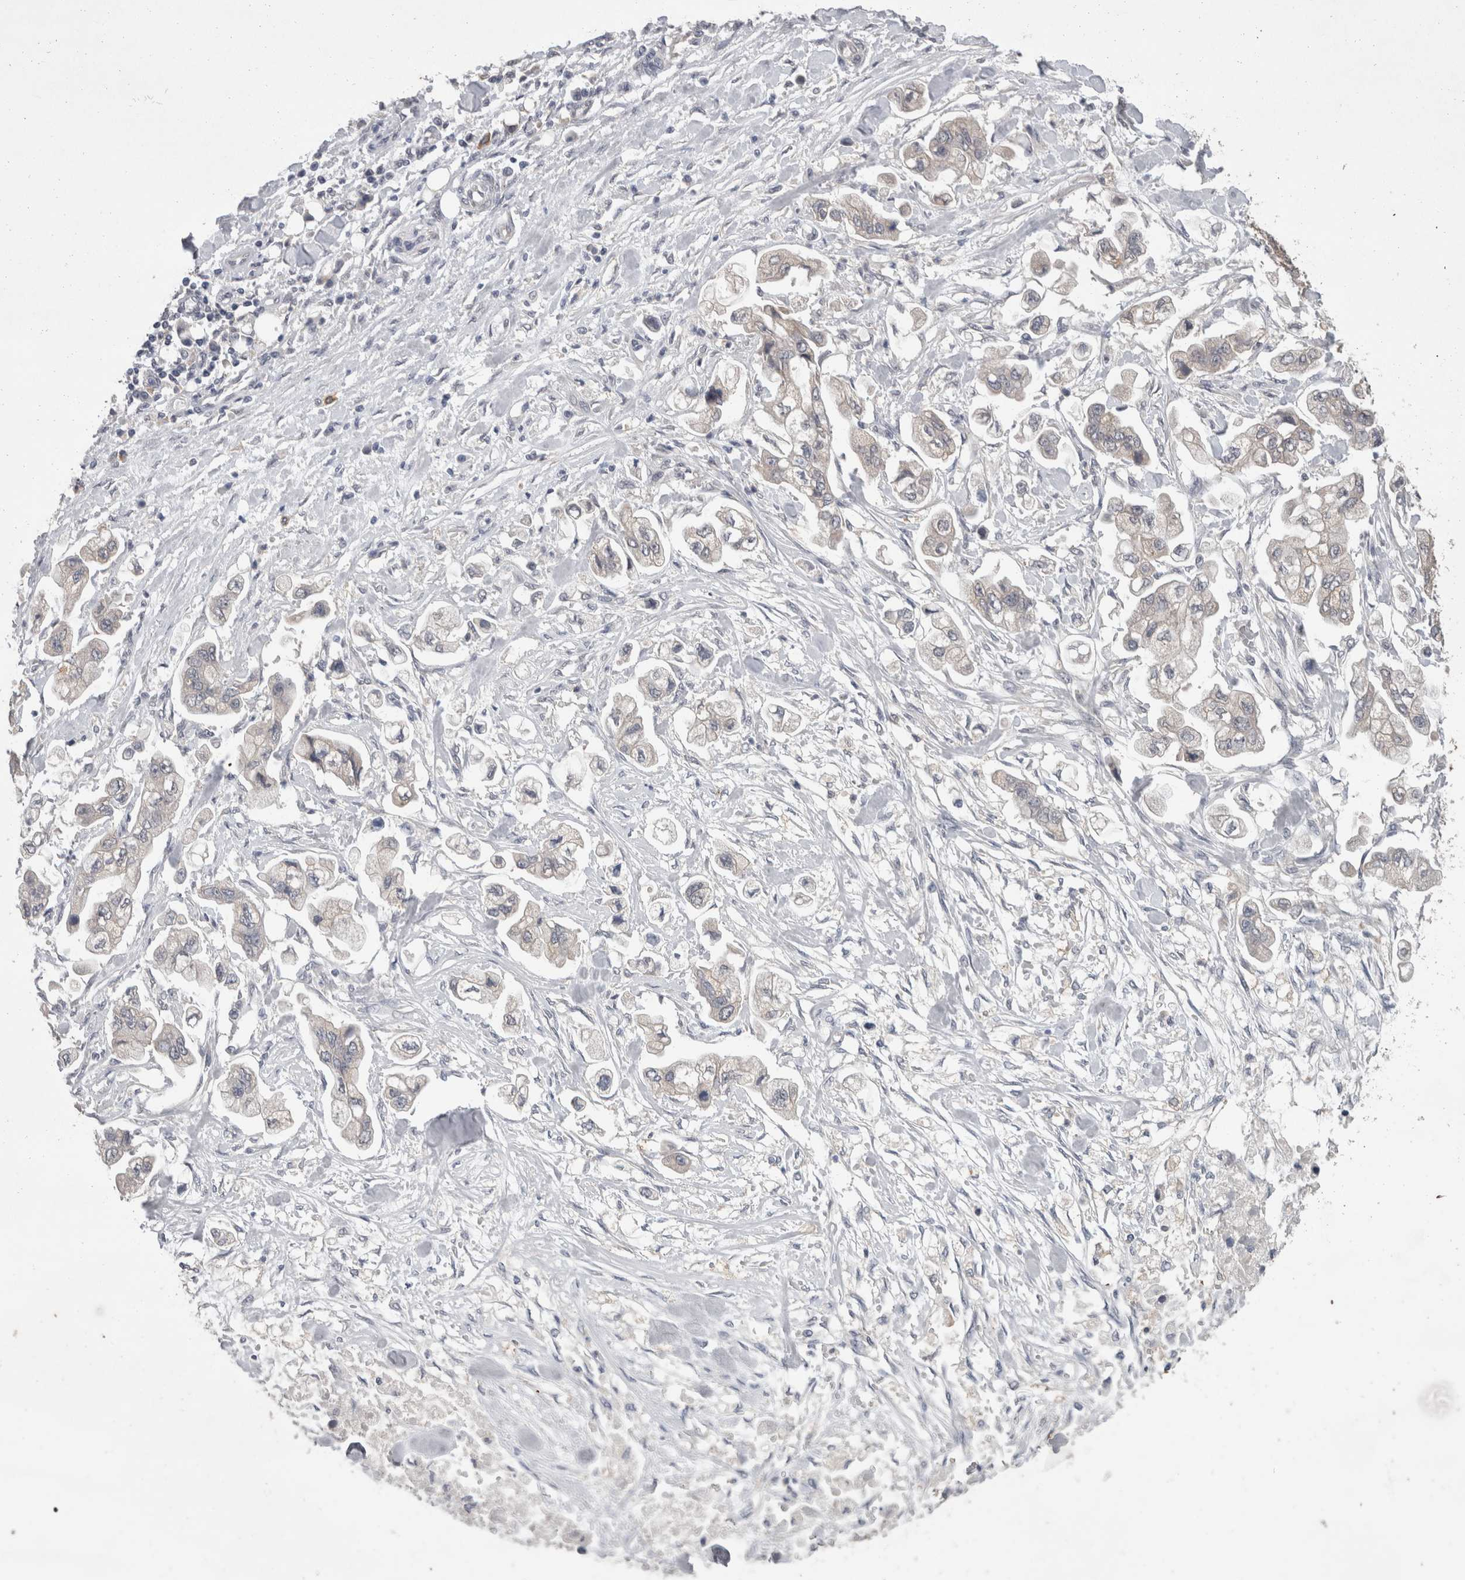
{"staining": {"intensity": "weak", "quantity": "<25%", "location": "cytoplasmic/membranous"}, "tissue": "stomach cancer", "cell_type": "Tumor cells", "image_type": "cancer", "snomed": [{"axis": "morphology", "description": "Normal tissue, NOS"}, {"axis": "morphology", "description": "Adenocarcinoma, NOS"}, {"axis": "topography", "description": "Stomach"}], "caption": "Tumor cells show no significant protein positivity in stomach adenocarcinoma. (DAB IHC with hematoxylin counter stain).", "gene": "FHOD3", "patient": {"sex": "male", "age": 62}}